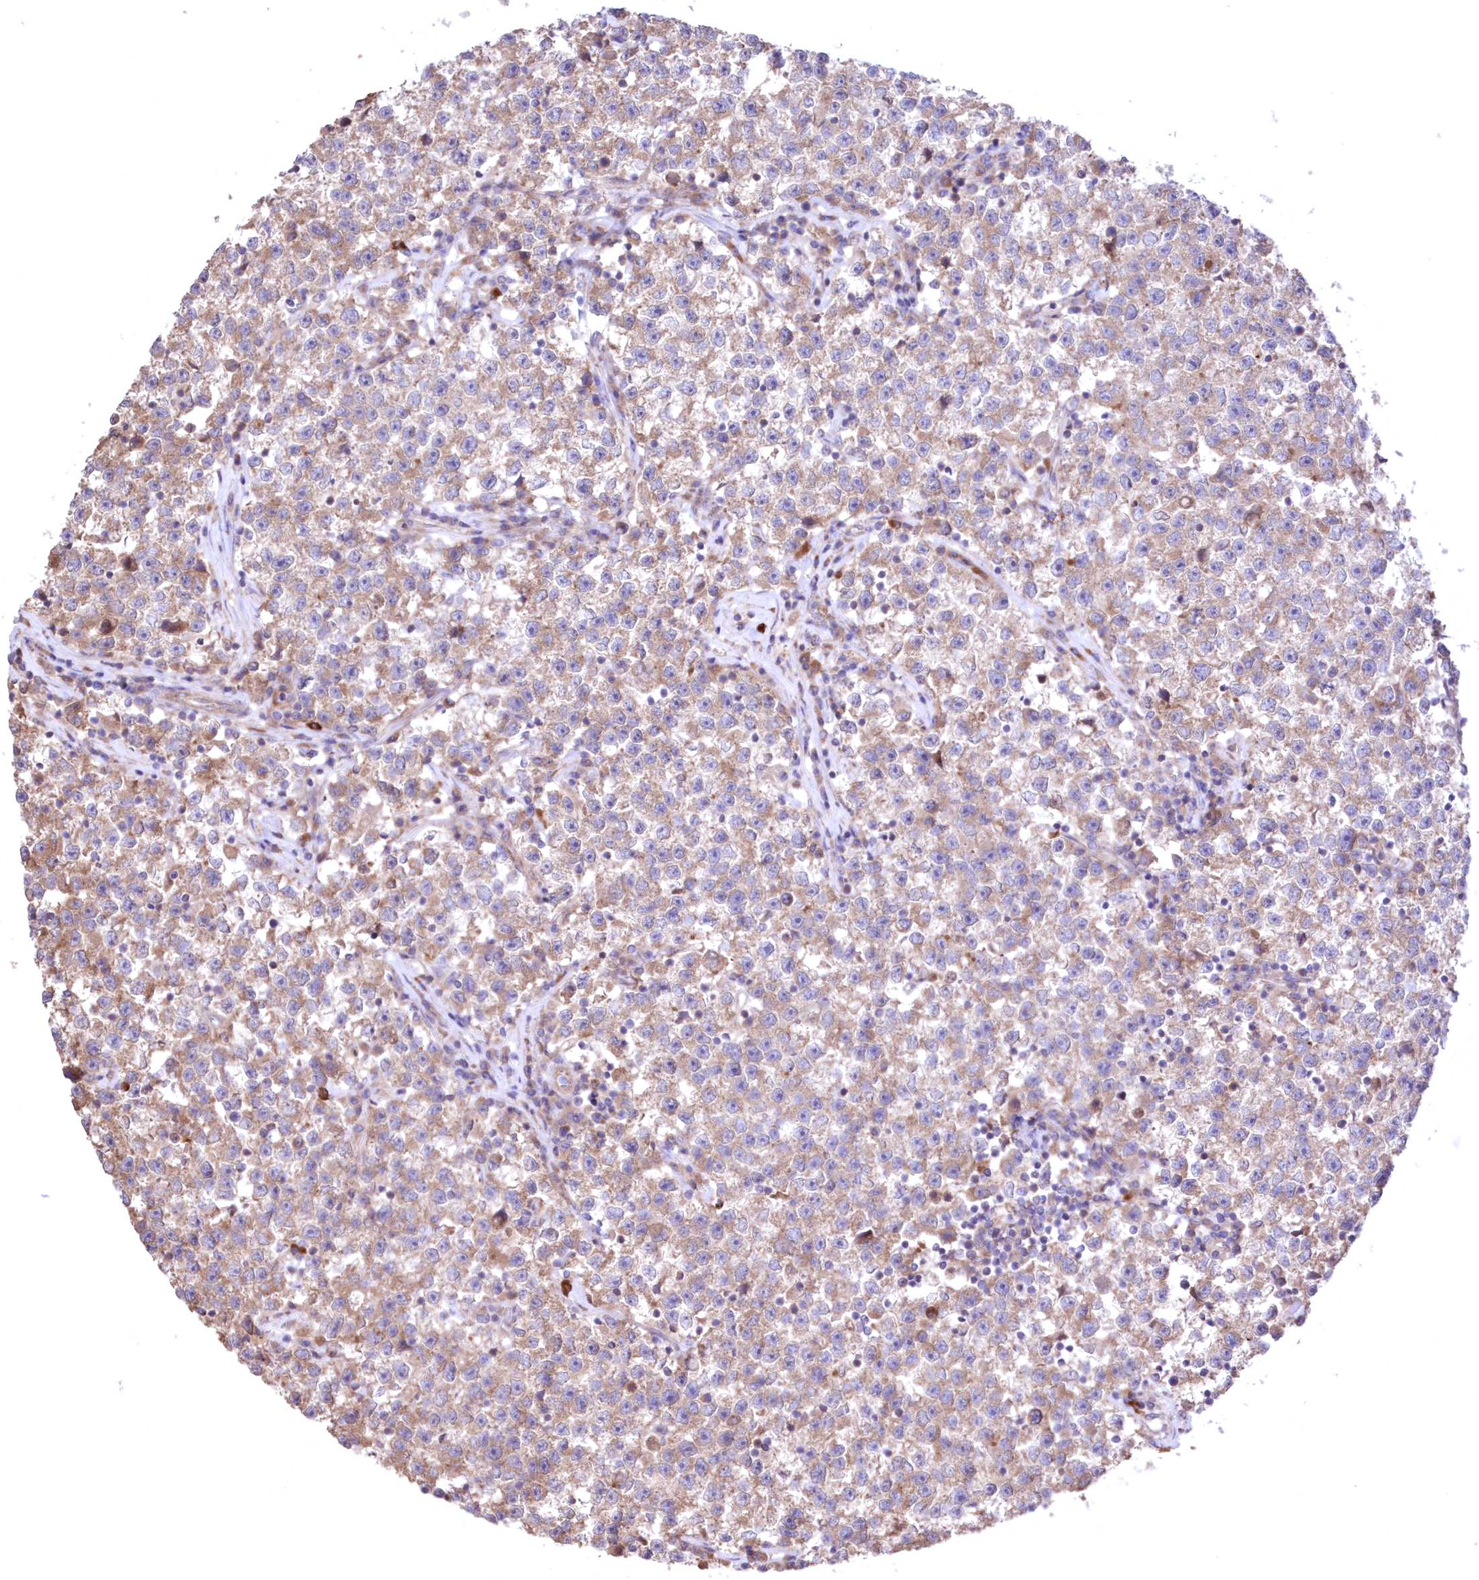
{"staining": {"intensity": "moderate", "quantity": ">75%", "location": "cytoplasmic/membranous"}, "tissue": "testis cancer", "cell_type": "Tumor cells", "image_type": "cancer", "snomed": [{"axis": "morphology", "description": "Seminoma, NOS"}, {"axis": "topography", "description": "Testis"}], "caption": "Protein staining of testis cancer (seminoma) tissue shows moderate cytoplasmic/membranous expression in approximately >75% of tumor cells.", "gene": "MTRF1L", "patient": {"sex": "male", "age": 22}}